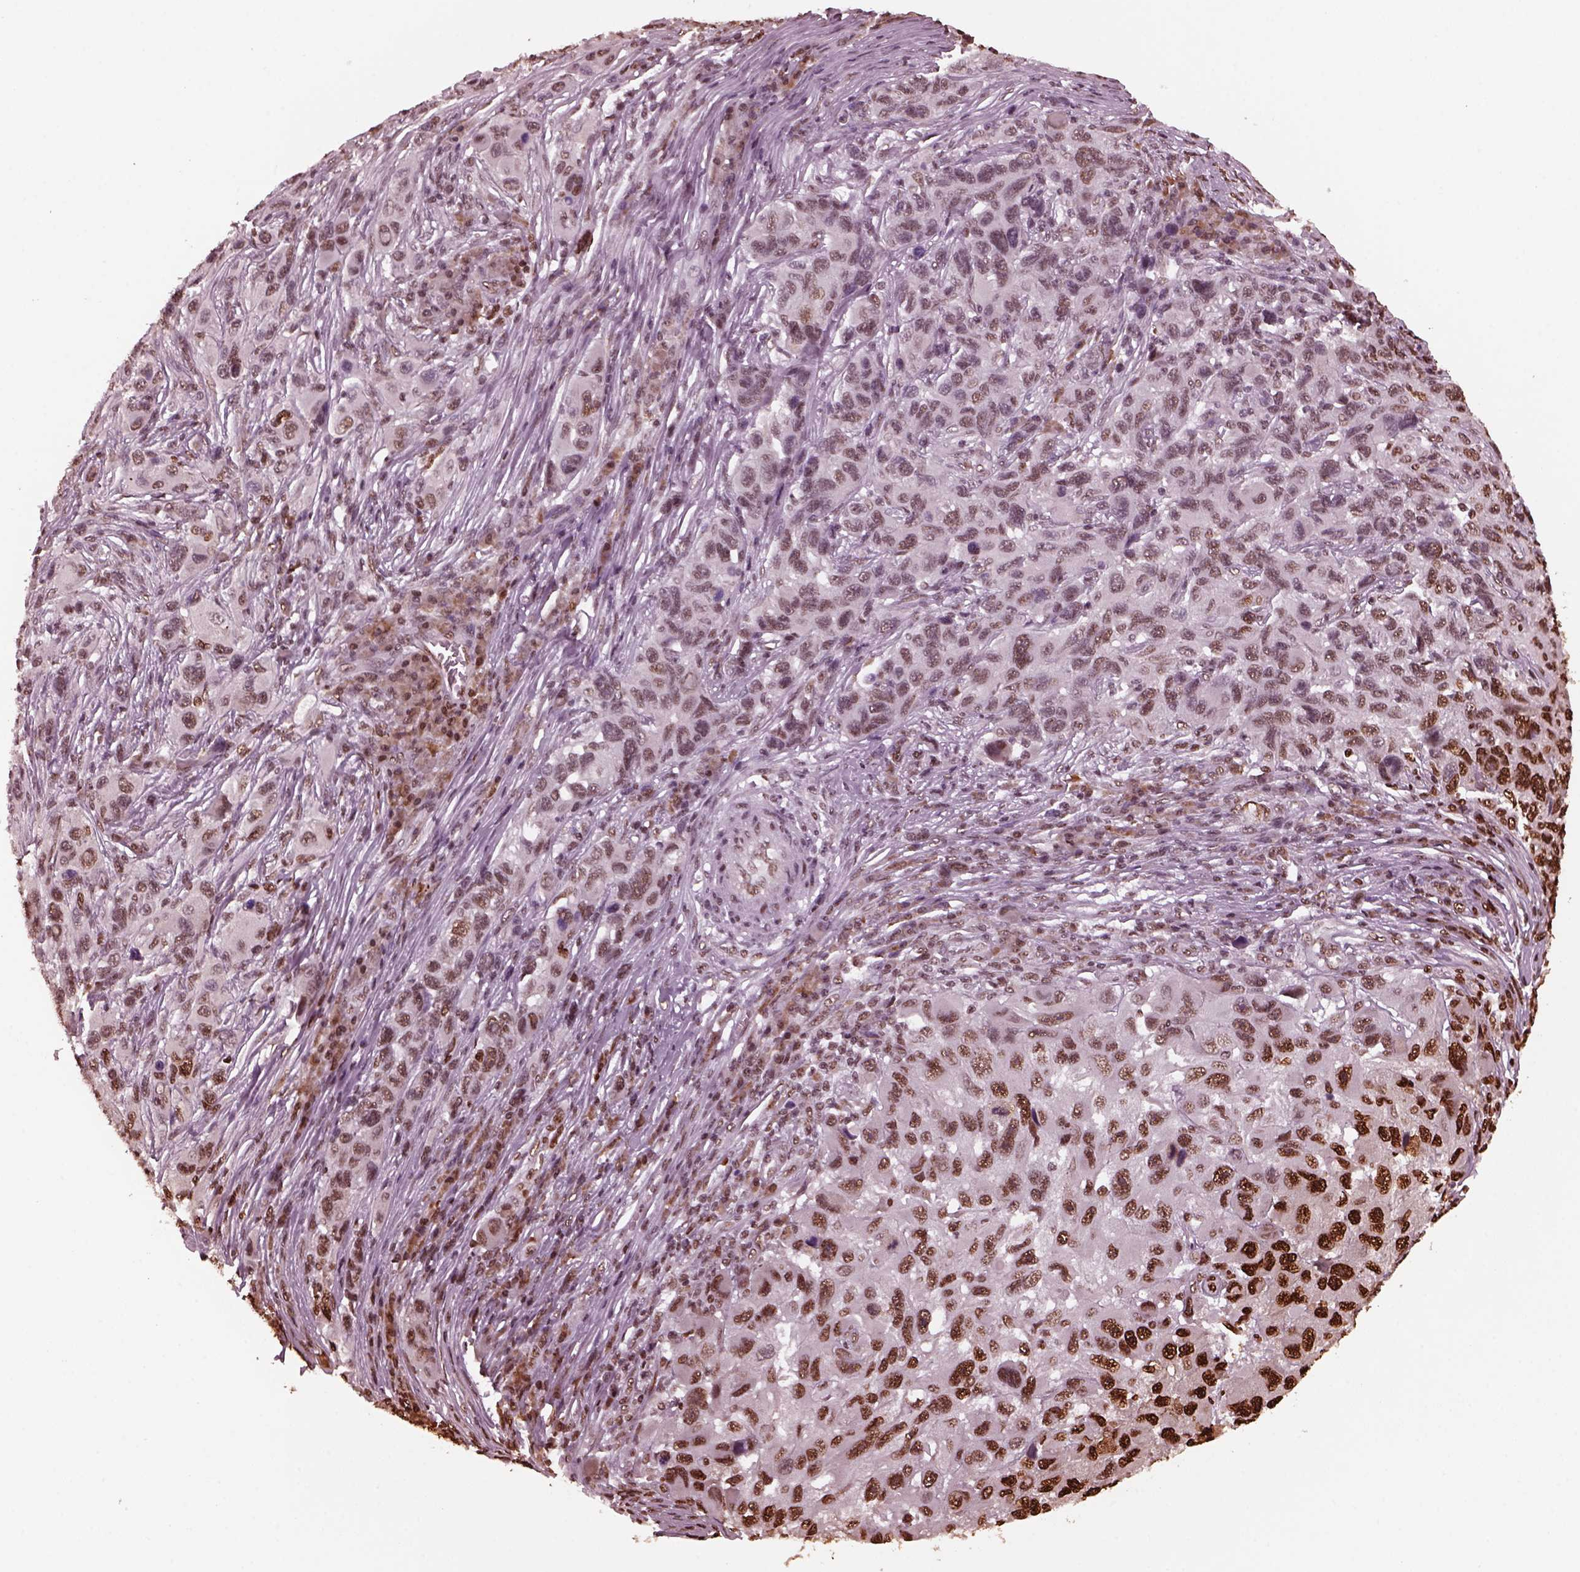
{"staining": {"intensity": "moderate", "quantity": ">75%", "location": "nuclear"}, "tissue": "melanoma", "cell_type": "Tumor cells", "image_type": "cancer", "snomed": [{"axis": "morphology", "description": "Malignant melanoma, NOS"}, {"axis": "topography", "description": "Skin"}], "caption": "The histopathology image reveals staining of malignant melanoma, revealing moderate nuclear protein positivity (brown color) within tumor cells. (brown staining indicates protein expression, while blue staining denotes nuclei).", "gene": "NSD1", "patient": {"sex": "male", "age": 53}}